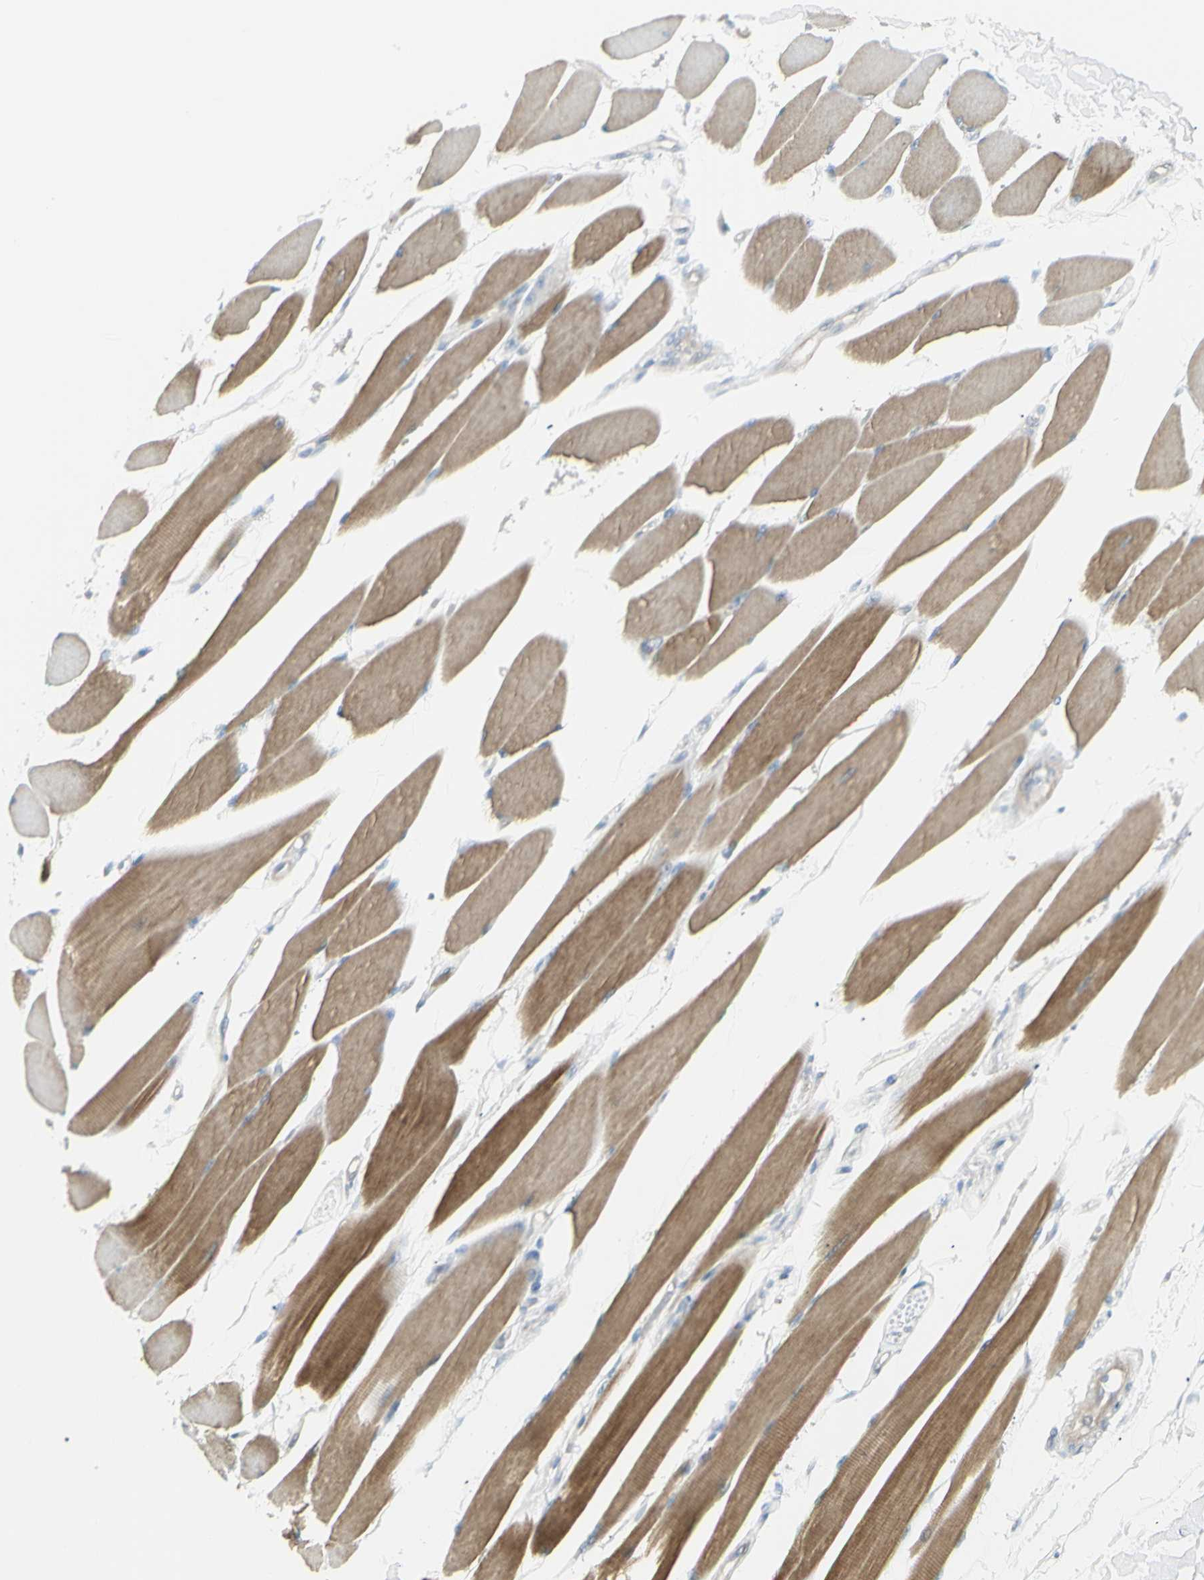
{"staining": {"intensity": "moderate", "quantity": ">75%", "location": "cytoplasmic/membranous"}, "tissue": "skeletal muscle", "cell_type": "Myocytes", "image_type": "normal", "snomed": [{"axis": "morphology", "description": "Normal tissue, NOS"}, {"axis": "topography", "description": "Skeletal muscle"}, {"axis": "topography", "description": "Oral tissue"}, {"axis": "topography", "description": "Peripheral nerve tissue"}], "caption": "Protein expression analysis of unremarkable skeletal muscle displays moderate cytoplasmic/membranous positivity in approximately >75% of myocytes. (brown staining indicates protein expression, while blue staining denotes nuclei).", "gene": "NDST4", "patient": {"sex": "female", "age": 84}}